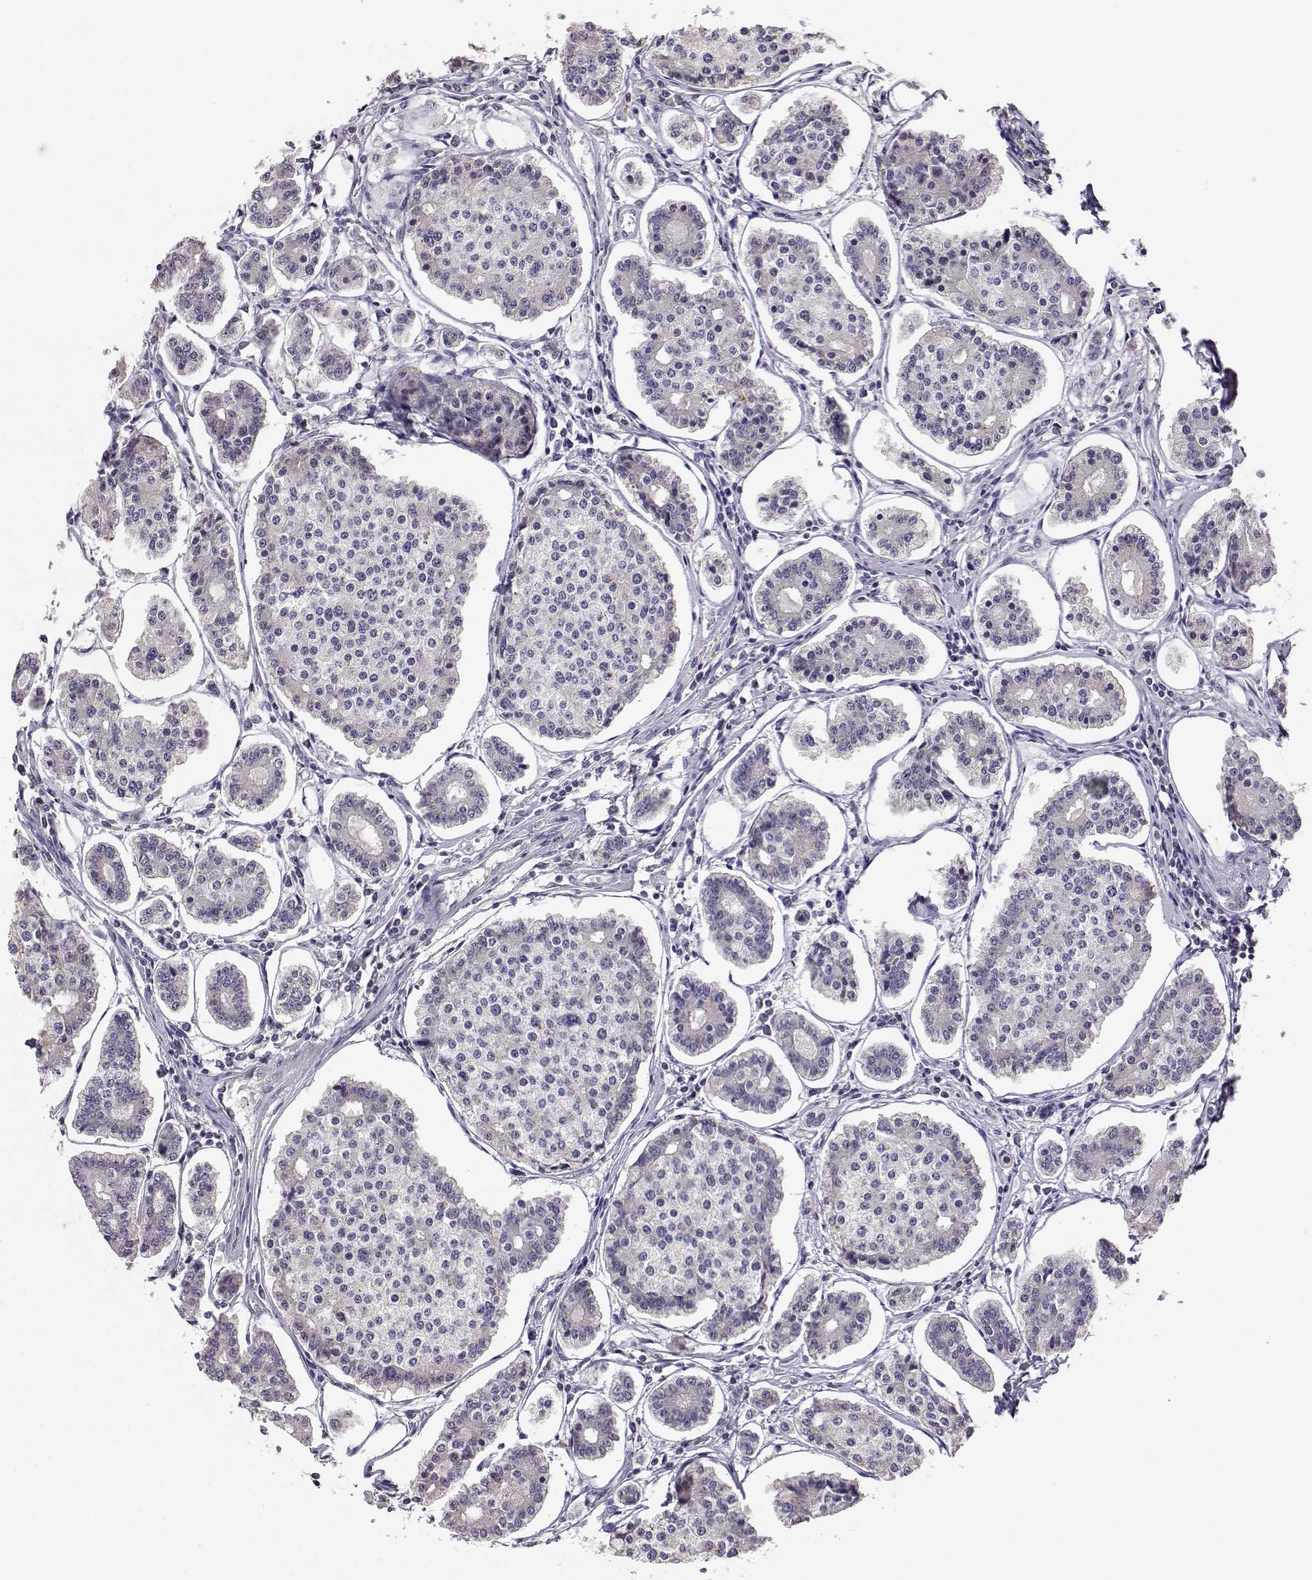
{"staining": {"intensity": "negative", "quantity": "none", "location": "none"}, "tissue": "carcinoid", "cell_type": "Tumor cells", "image_type": "cancer", "snomed": [{"axis": "morphology", "description": "Carcinoid, malignant, NOS"}, {"axis": "topography", "description": "Small intestine"}], "caption": "Tumor cells are negative for protein expression in human carcinoid.", "gene": "TACR1", "patient": {"sex": "female", "age": 65}}